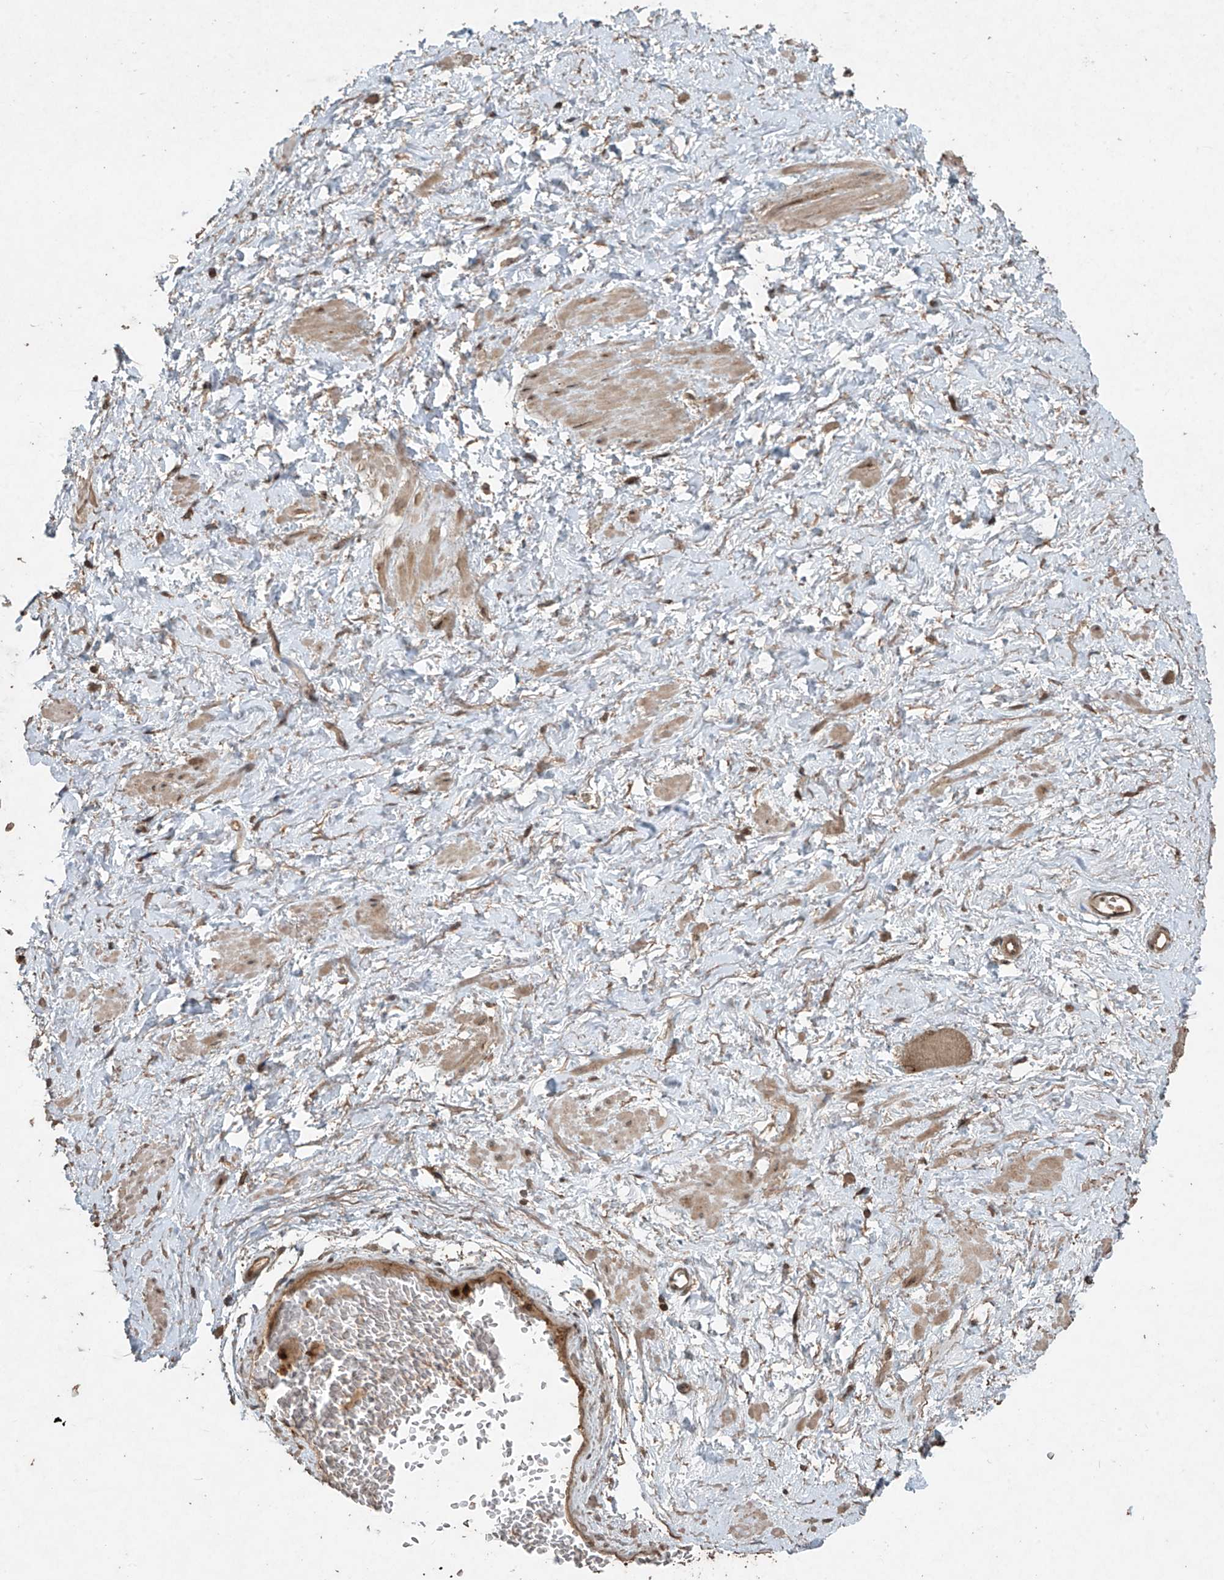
{"staining": {"intensity": "strong", "quantity": ">75%", "location": "cytoplasmic/membranous"}, "tissue": "adipose tissue", "cell_type": "Adipocytes", "image_type": "normal", "snomed": [{"axis": "morphology", "description": "Normal tissue, NOS"}, {"axis": "morphology", "description": "Adenocarcinoma, Low grade"}, {"axis": "topography", "description": "Prostate"}, {"axis": "topography", "description": "Peripheral nerve tissue"}], "caption": "Immunohistochemistry (IHC) histopathology image of unremarkable adipose tissue stained for a protein (brown), which exhibits high levels of strong cytoplasmic/membranous expression in about >75% of adipocytes.", "gene": "PGPEP1", "patient": {"sex": "male", "age": 63}}